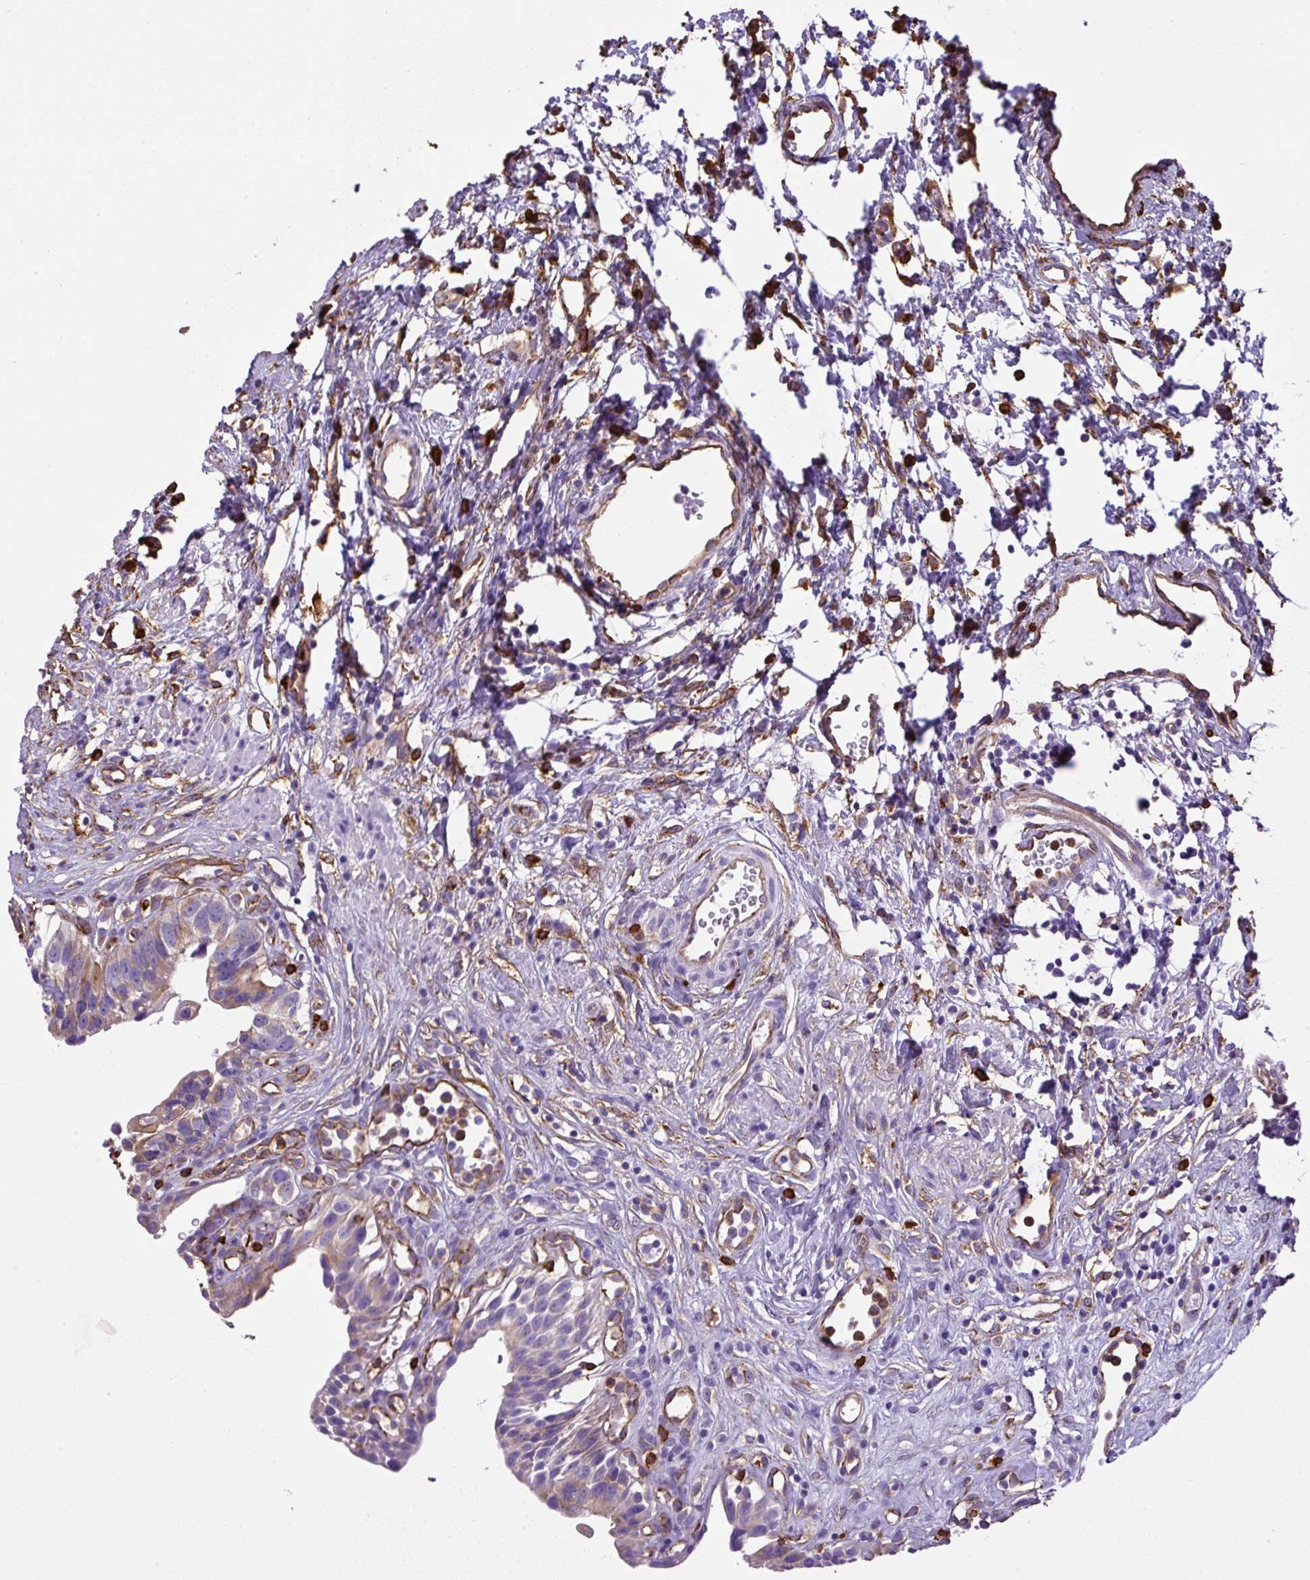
{"staining": {"intensity": "moderate", "quantity": "25%-75%", "location": "cytoplasmic/membranous"}, "tissue": "urinary bladder", "cell_type": "Urothelial cells", "image_type": "normal", "snomed": [{"axis": "morphology", "description": "Normal tissue, NOS"}, {"axis": "topography", "description": "Urinary bladder"}], "caption": "A brown stain shows moderate cytoplasmic/membranous staining of a protein in urothelial cells of unremarkable urinary bladder. (Stains: DAB in brown, nuclei in blue, Microscopy: brightfield microscopy at high magnification).", "gene": "MAGEB5", "patient": {"sex": "male", "age": 51}}